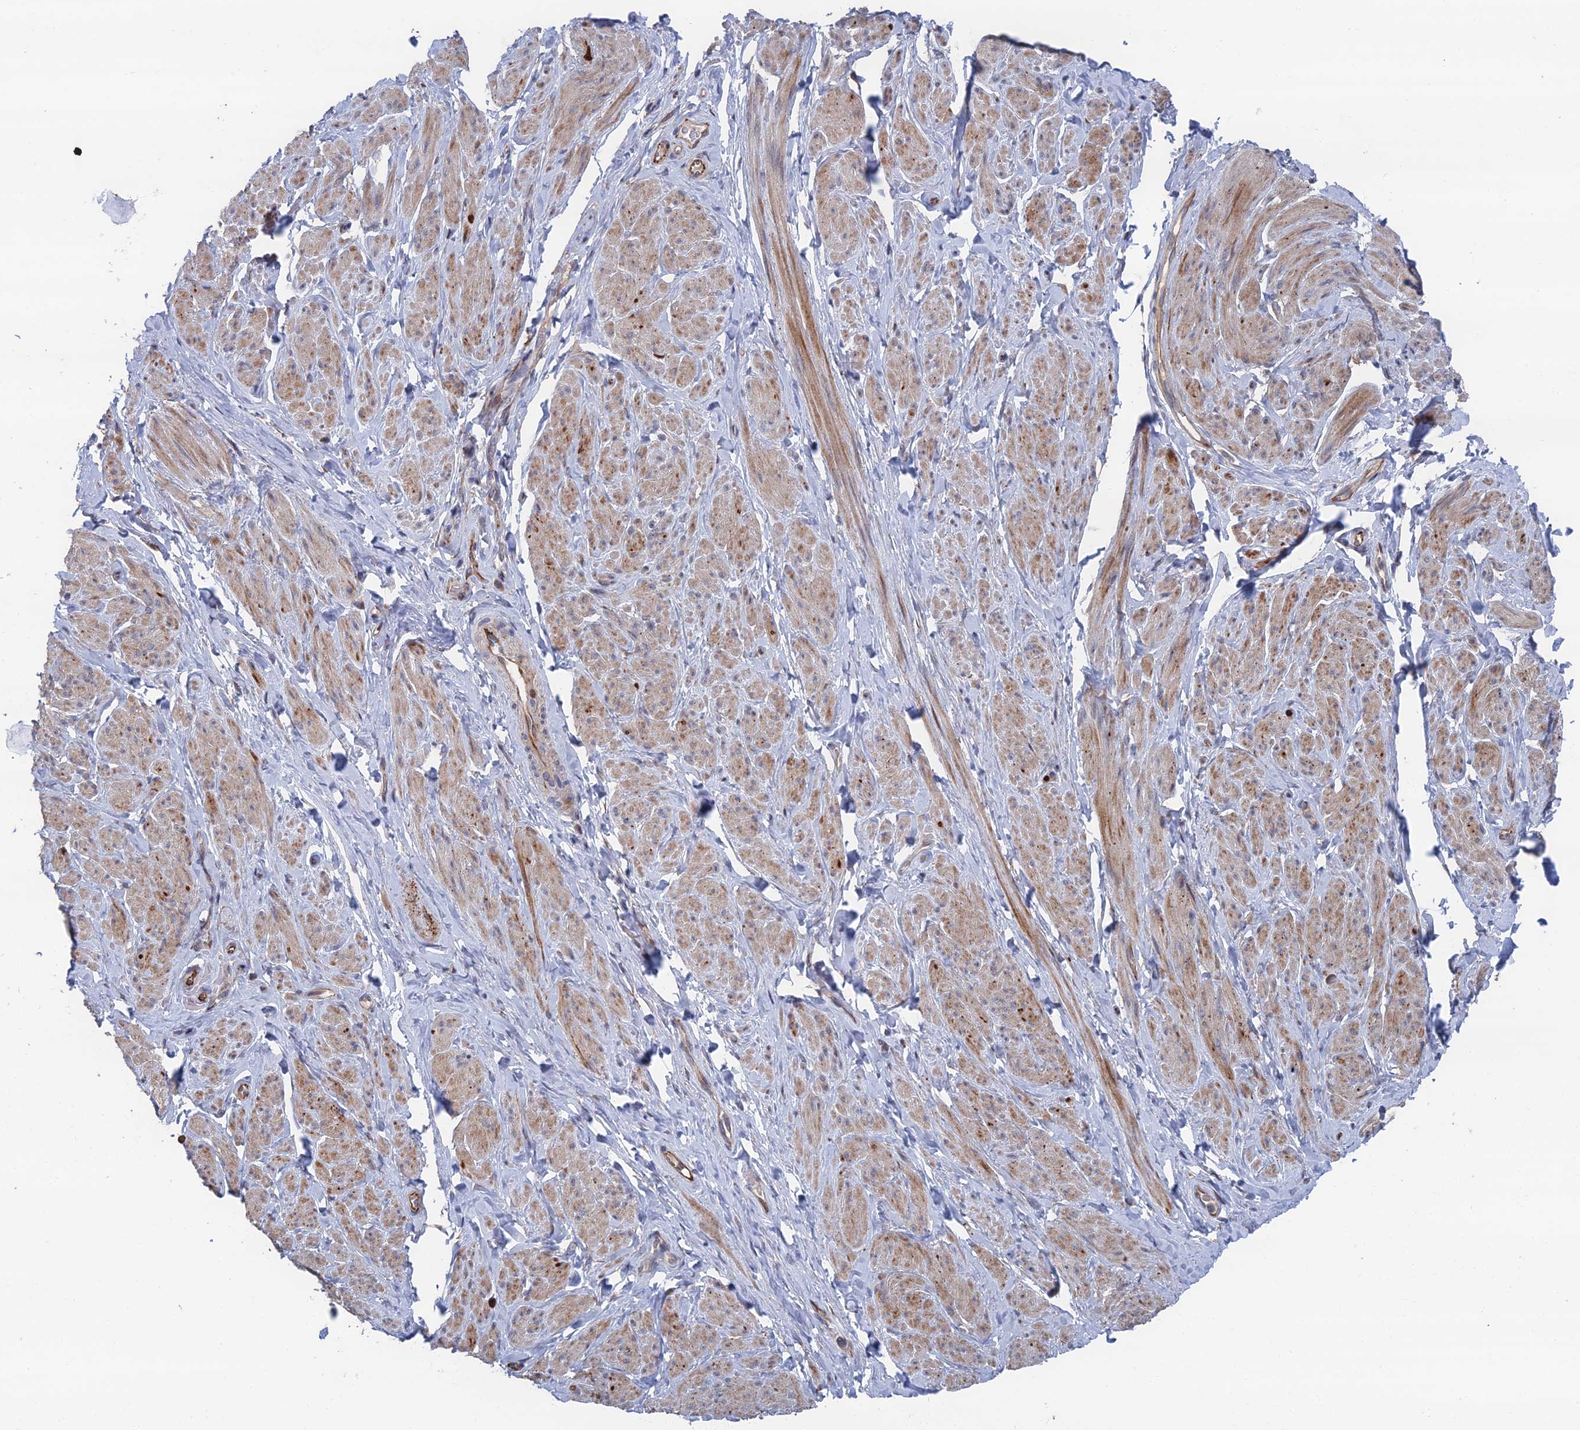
{"staining": {"intensity": "moderate", "quantity": "25%-75%", "location": "cytoplasmic/membranous"}, "tissue": "smooth muscle", "cell_type": "Smooth muscle cells", "image_type": "normal", "snomed": [{"axis": "morphology", "description": "Normal tissue, NOS"}, {"axis": "topography", "description": "Smooth muscle"}, {"axis": "topography", "description": "Peripheral nerve tissue"}], "caption": "Protein expression analysis of normal human smooth muscle reveals moderate cytoplasmic/membranous expression in approximately 25%-75% of smooth muscle cells. Nuclei are stained in blue.", "gene": "GTF2IRD1", "patient": {"sex": "male", "age": 69}}